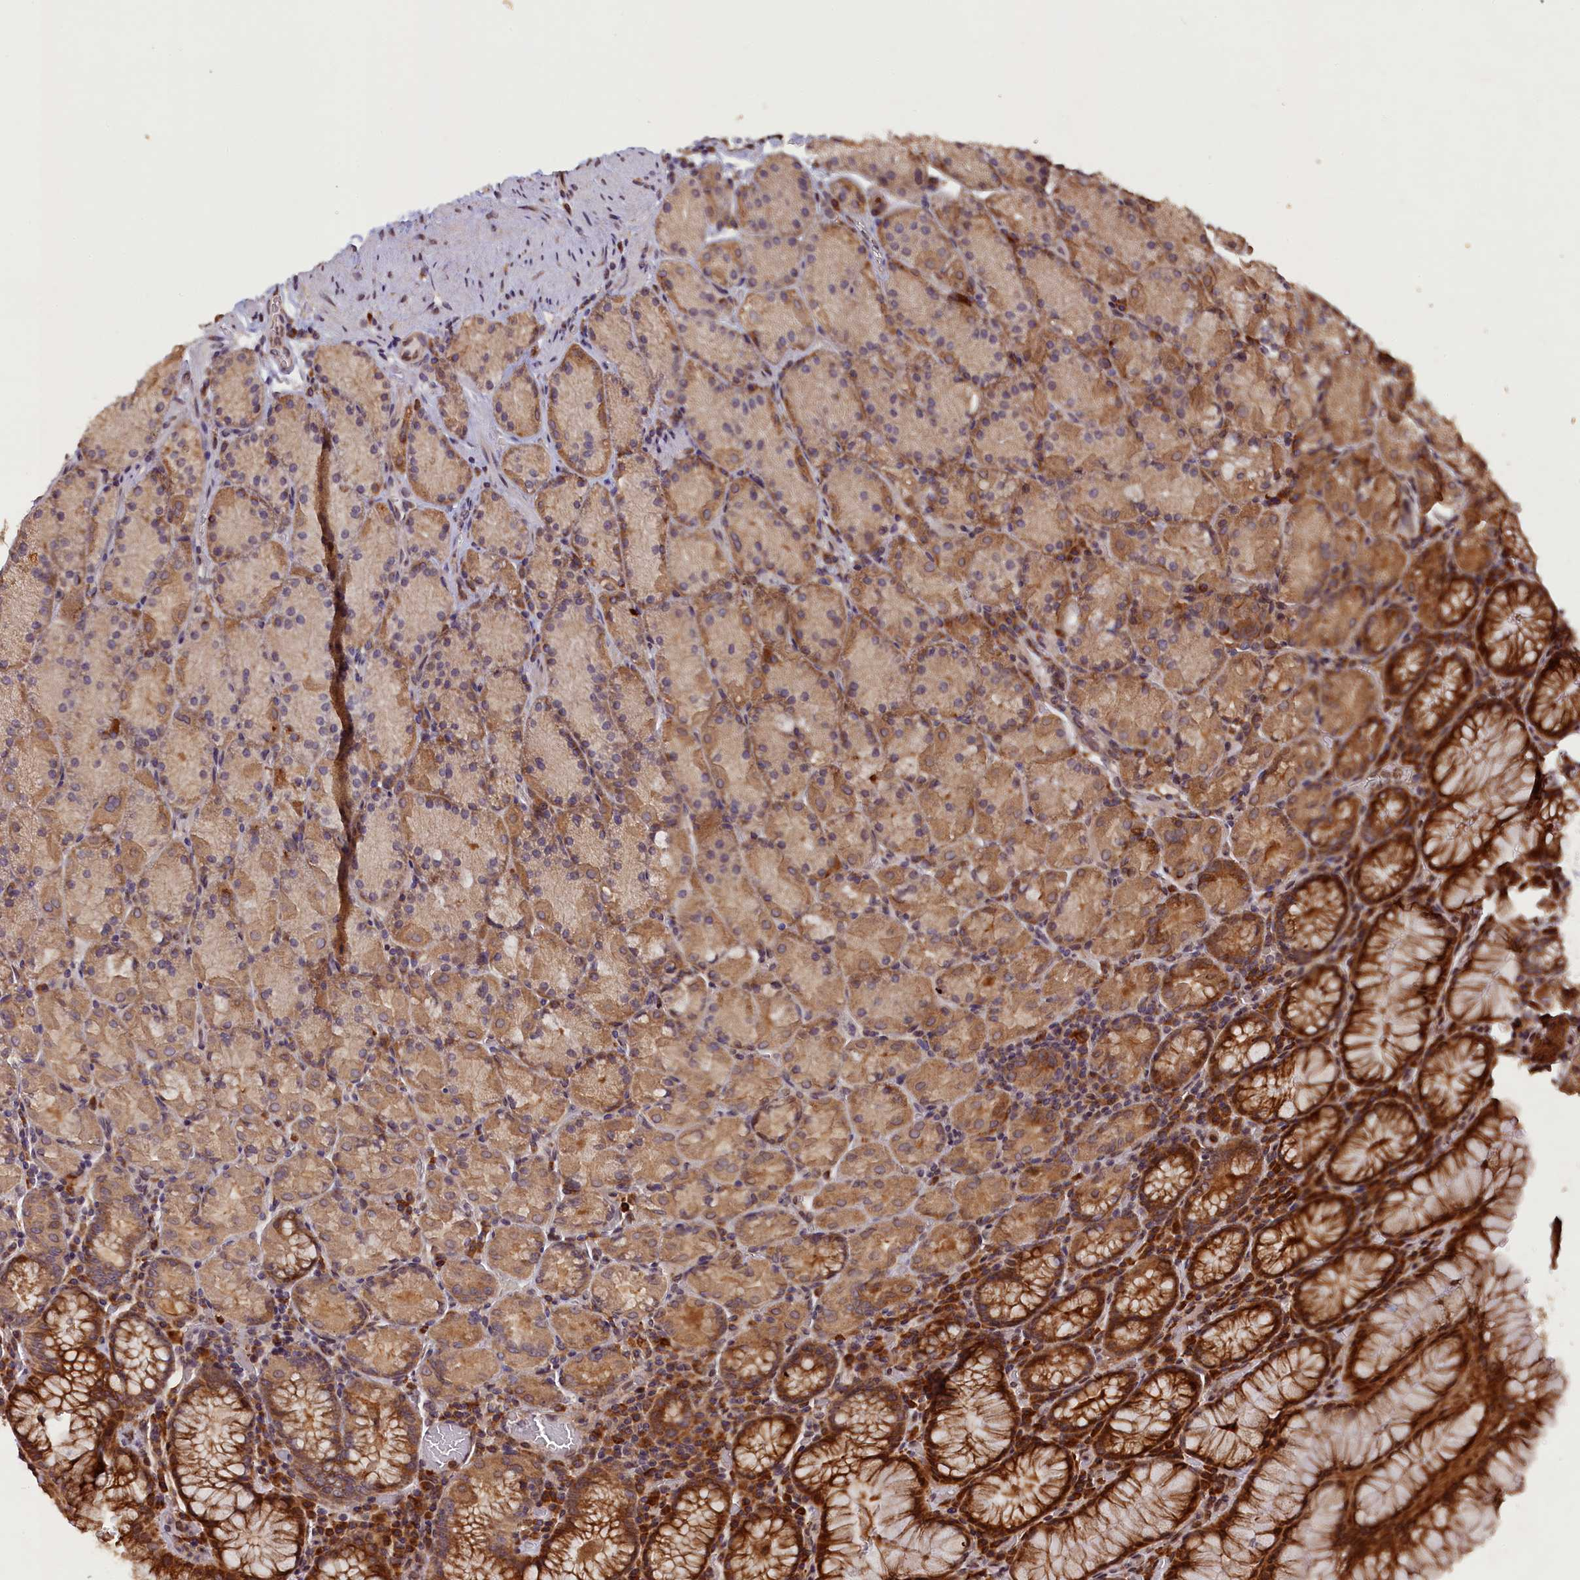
{"staining": {"intensity": "strong", "quantity": "25%-75%", "location": "cytoplasmic/membranous"}, "tissue": "stomach", "cell_type": "Glandular cells", "image_type": "normal", "snomed": [{"axis": "morphology", "description": "Normal tissue, NOS"}, {"axis": "topography", "description": "Stomach, upper"}, {"axis": "topography", "description": "Stomach, lower"}], "caption": "Immunohistochemical staining of unremarkable human stomach displays strong cytoplasmic/membranous protein staining in about 25%-75% of glandular cells.", "gene": "SLC38A7", "patient": {"sex": "male", "age": 80}}